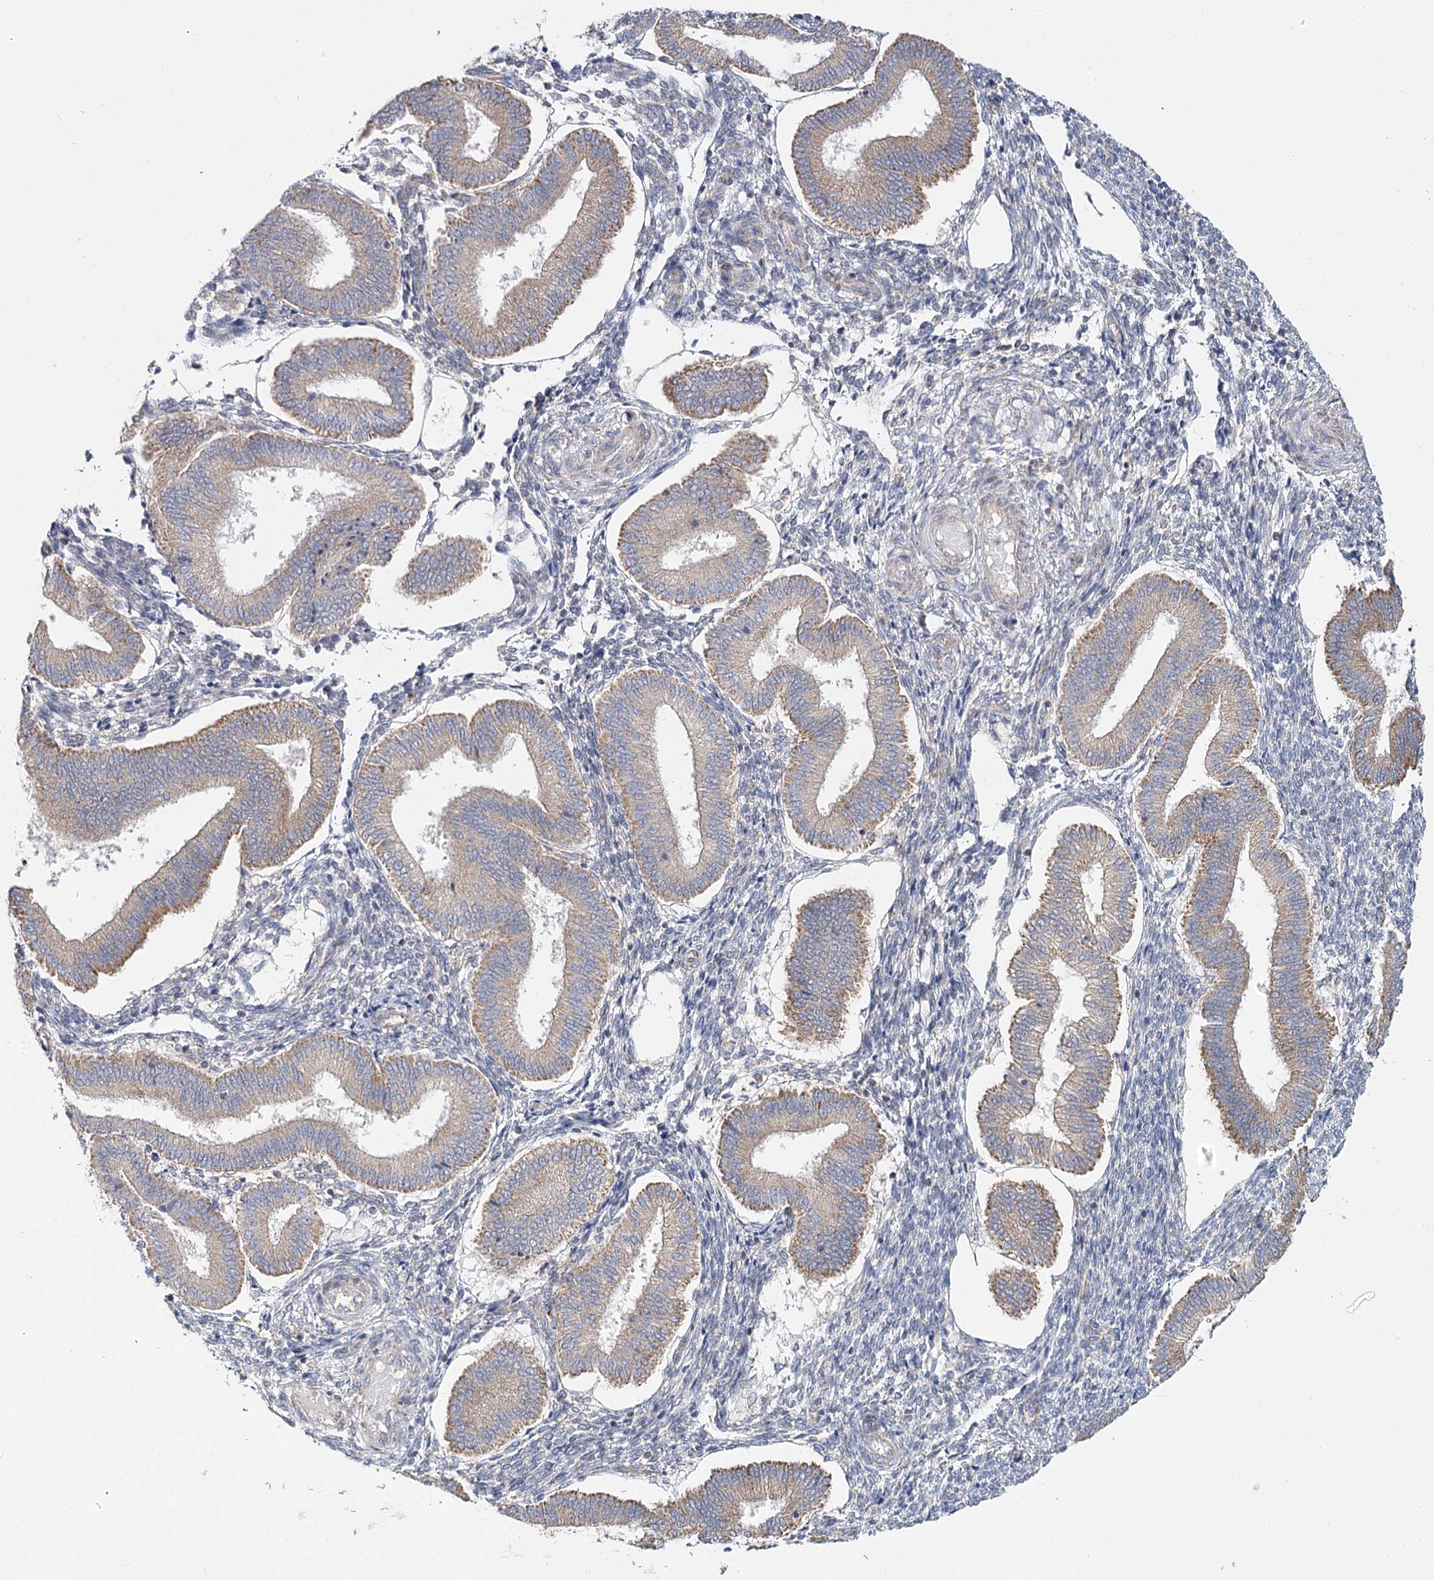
{"staining": {"intensity": "negative", "quantity": "none", "location": "none"}, "tissue": "endometrium", "cell_type": "Cells in endometrial stroma", "image_type": "normal", "snomed": [{"axis": "morphology", "description": "Normal tissue, NOS"}, {"axis": "topography", "description": "Endometrium"}], "caption": "Immunohistochemistry (IHC) of unremarkable endometrium displays no positivity in cells in endometrial stroma.", "gene": "ACOX2", "patient": {"sex": "female", "age": 39}}